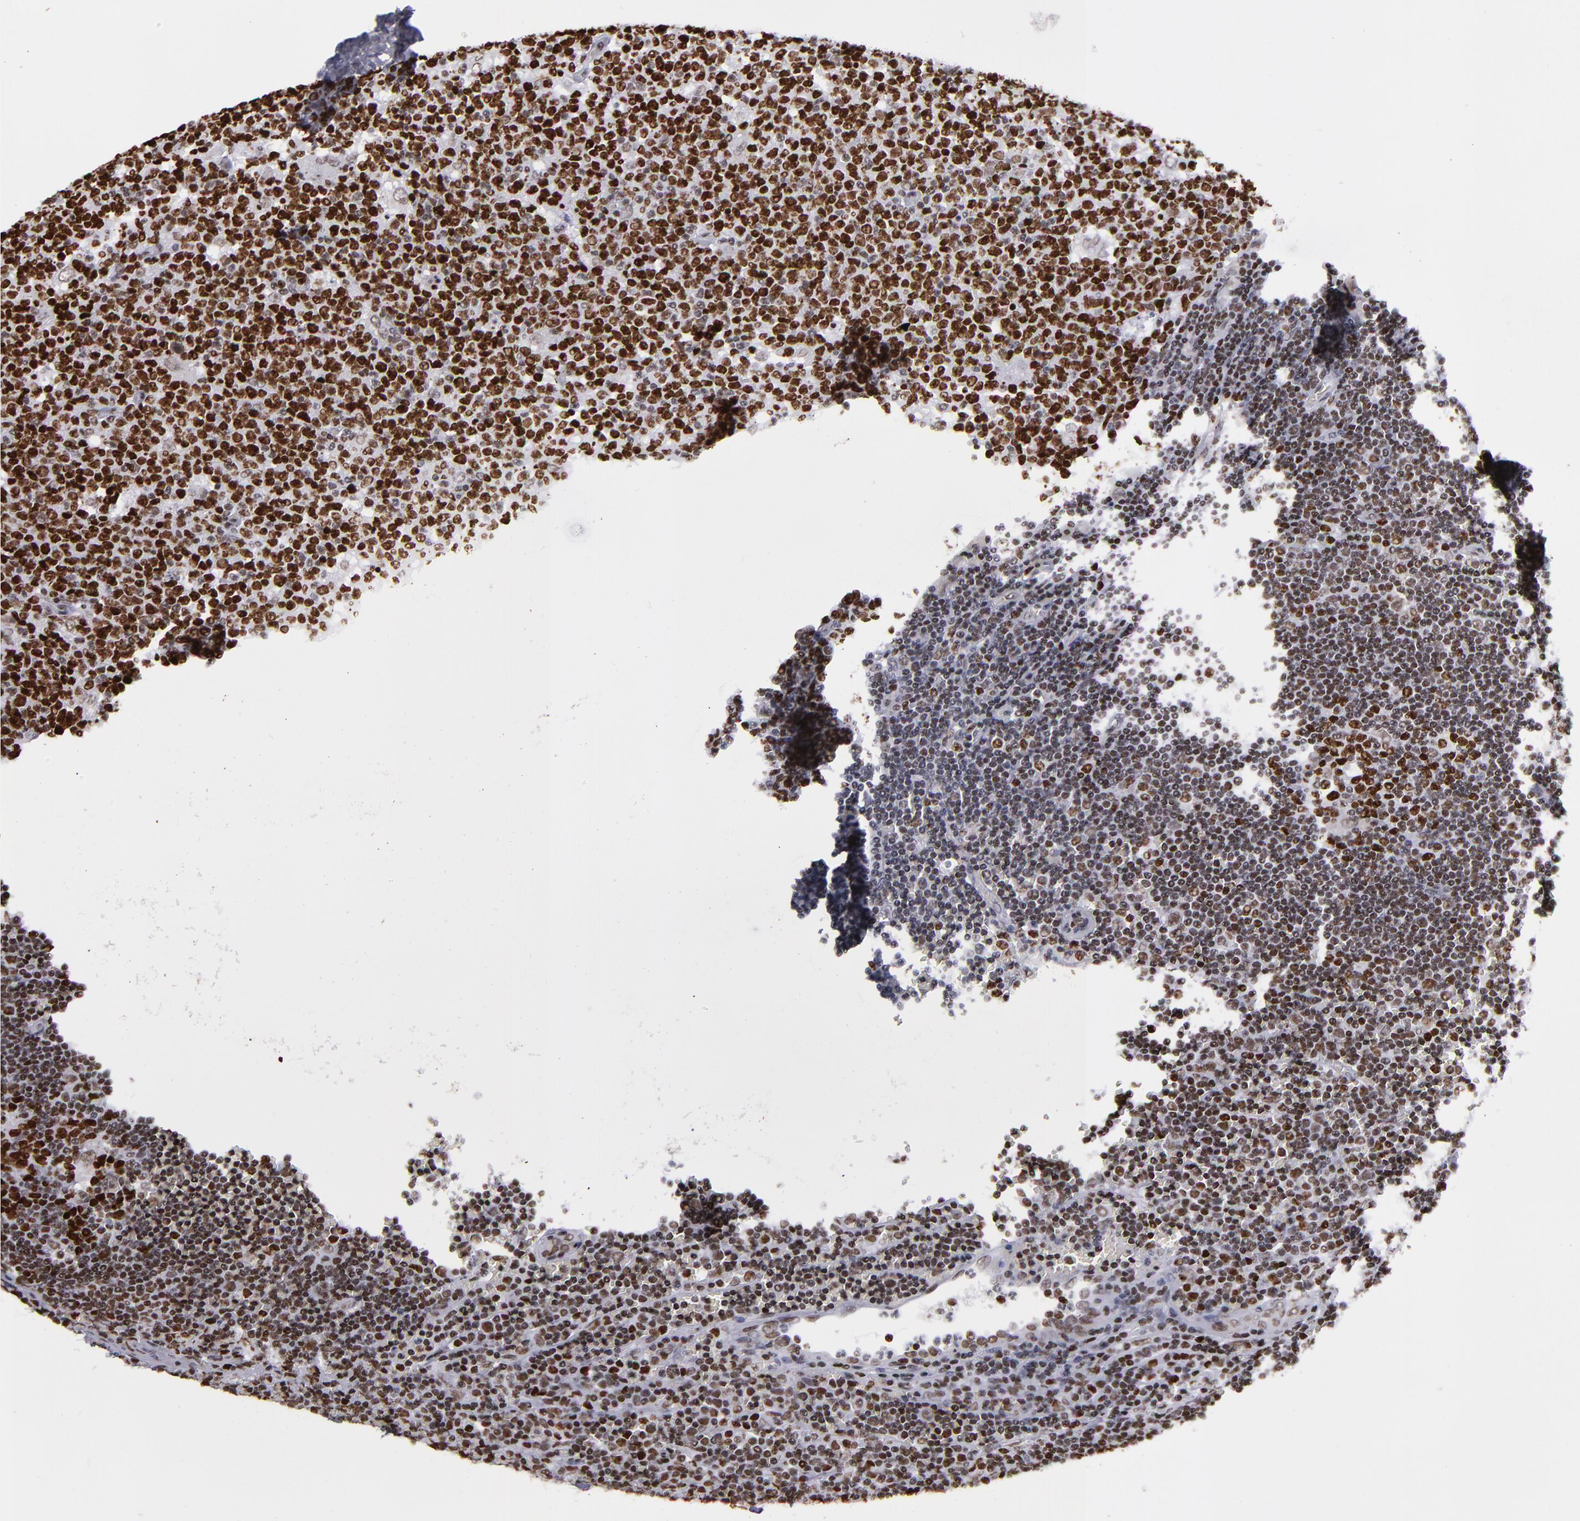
{"staining": {"intensity": "strong", "quantity": ">75%", "location": "nuclear"}, "tissue": "lymph node", "cell_type": "Germinal center cells", "image_type": "normal", "snomed": [{"axis": "morphology", "description": "Normal tissue, NOS"}, {"axis": "topography", "description": "Lymph node"}, {"axis": "topography", "description": "Salivary gland"}], "caption": "Normal lymph node was stained to show a protein in brown. There is high levels of strong nuclear expression in approximately >75% of germinal center cells.", "gene": "TERF2", "patient": {"sex": "male", "age": 8}}